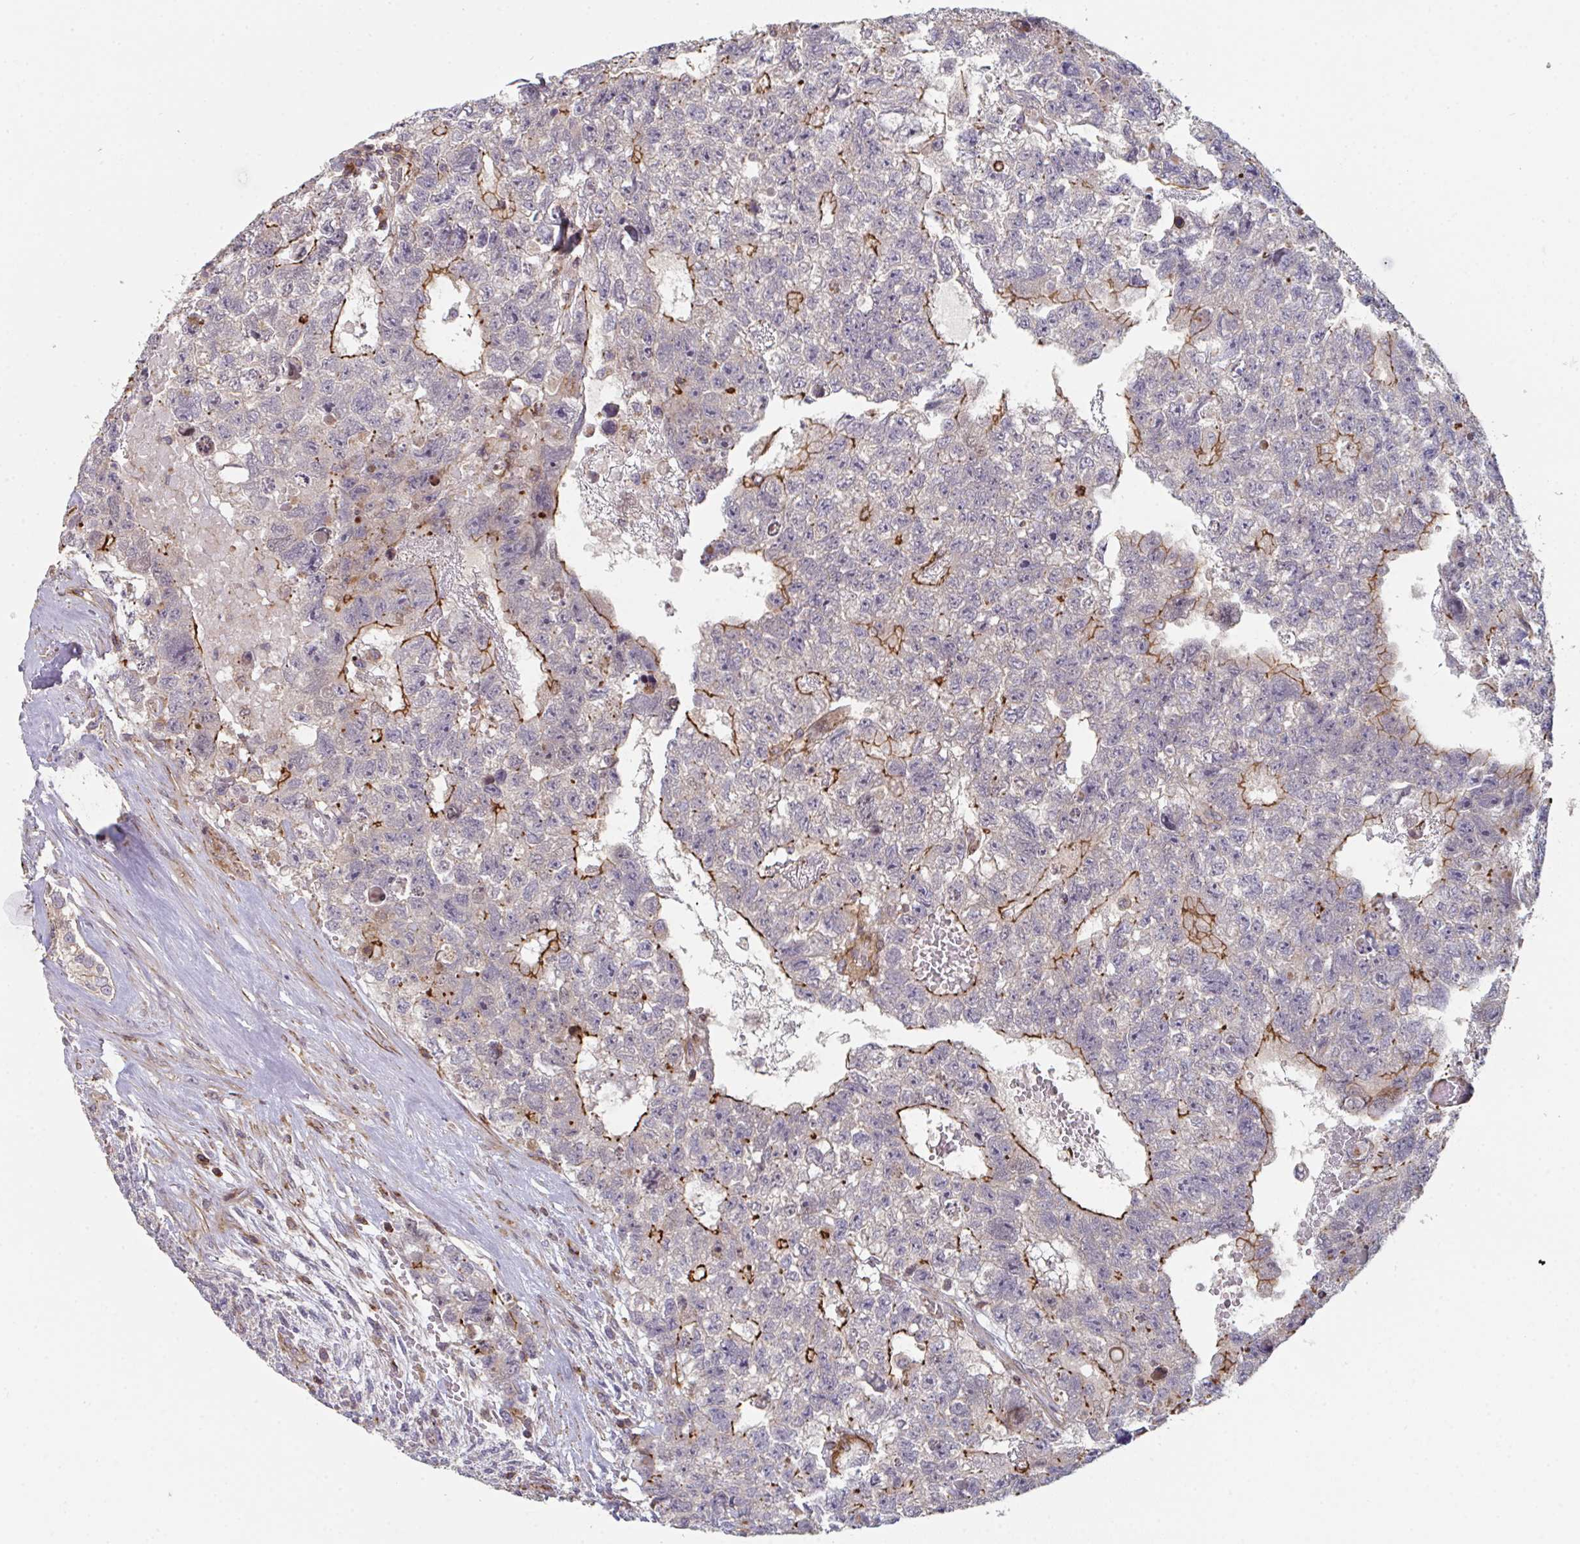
{"staining": {"intensity": "moderate", "quantity": "25%-75%", "location": "cytoplasmic/membranous"}, "tissue": "testis cancer", "cell_type": "Tumor cells", "image_type": "cancer", "snomed": [{"axis": "morphology", "description": "Carcinoma, Embryonal, NOS"}, {"axis": "topography", "description": "Testis"}], "caption": "Immunohistochemistry (DAB (3,3'-diaminobenzidine)) staining of human testis embryonal carcinoma shows moderate cytoplasmic/membranous protein staining in about 25%-75% of tumor cells.", "gene": "FZD2", "patient": {"sex": "male", "age": 26}}